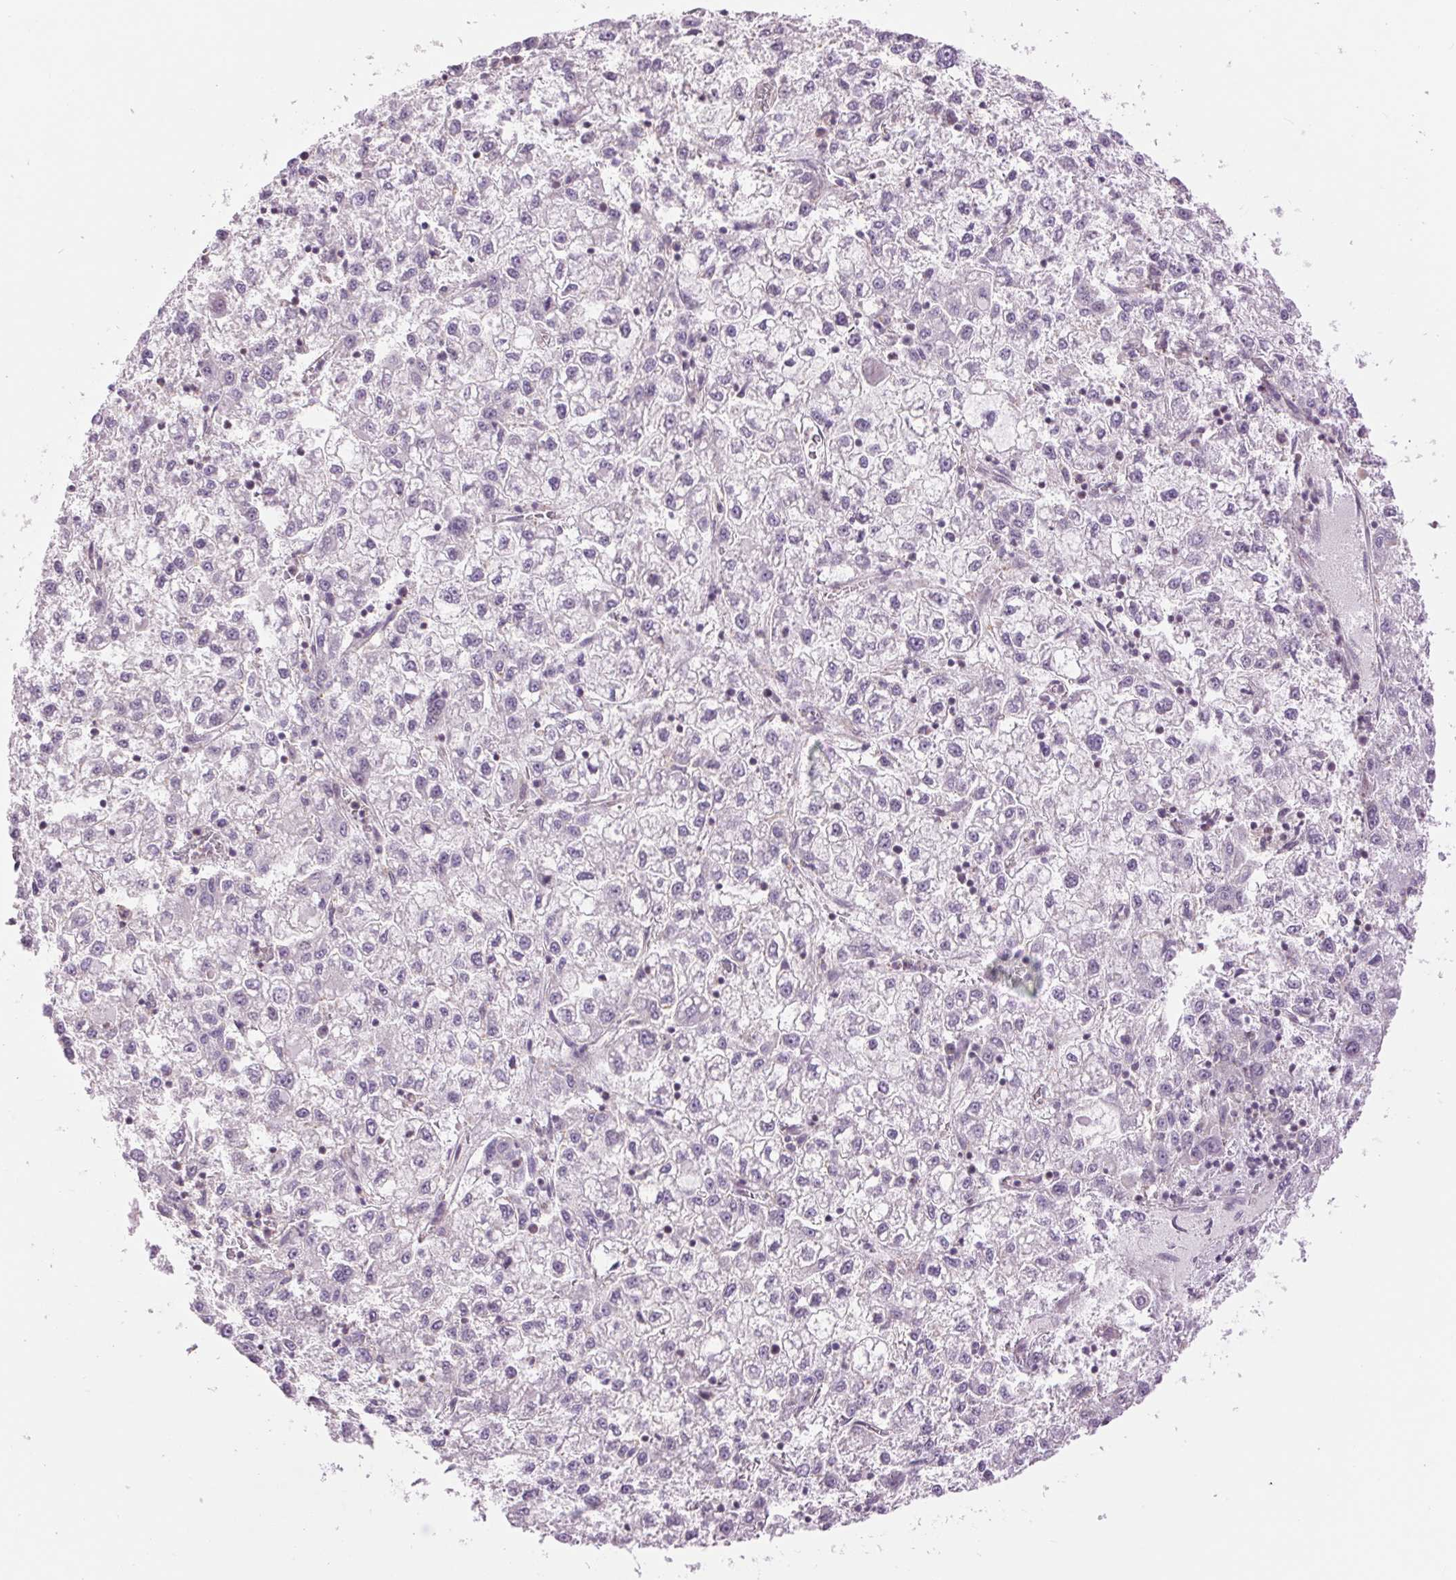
{"staining": {"intensity": "negative", "quantity": "none", "location": "none"}, "tissue": "liver cancer", "cell_type": "Tumor cells", "image_type": "cancer", "snomed": [{"axis": "morphology", "description": "Carcinoma, Hepatocellular, NOS"}, {"axis": "topography", "description": "Liver"}], "caption": "Liver hepatocellular carcinoma was stained to show a protein in brown. There is no significant staining in tumor cells.", "gene": "CTNNA3", "patient": {"sex": "male", "age": 40}}